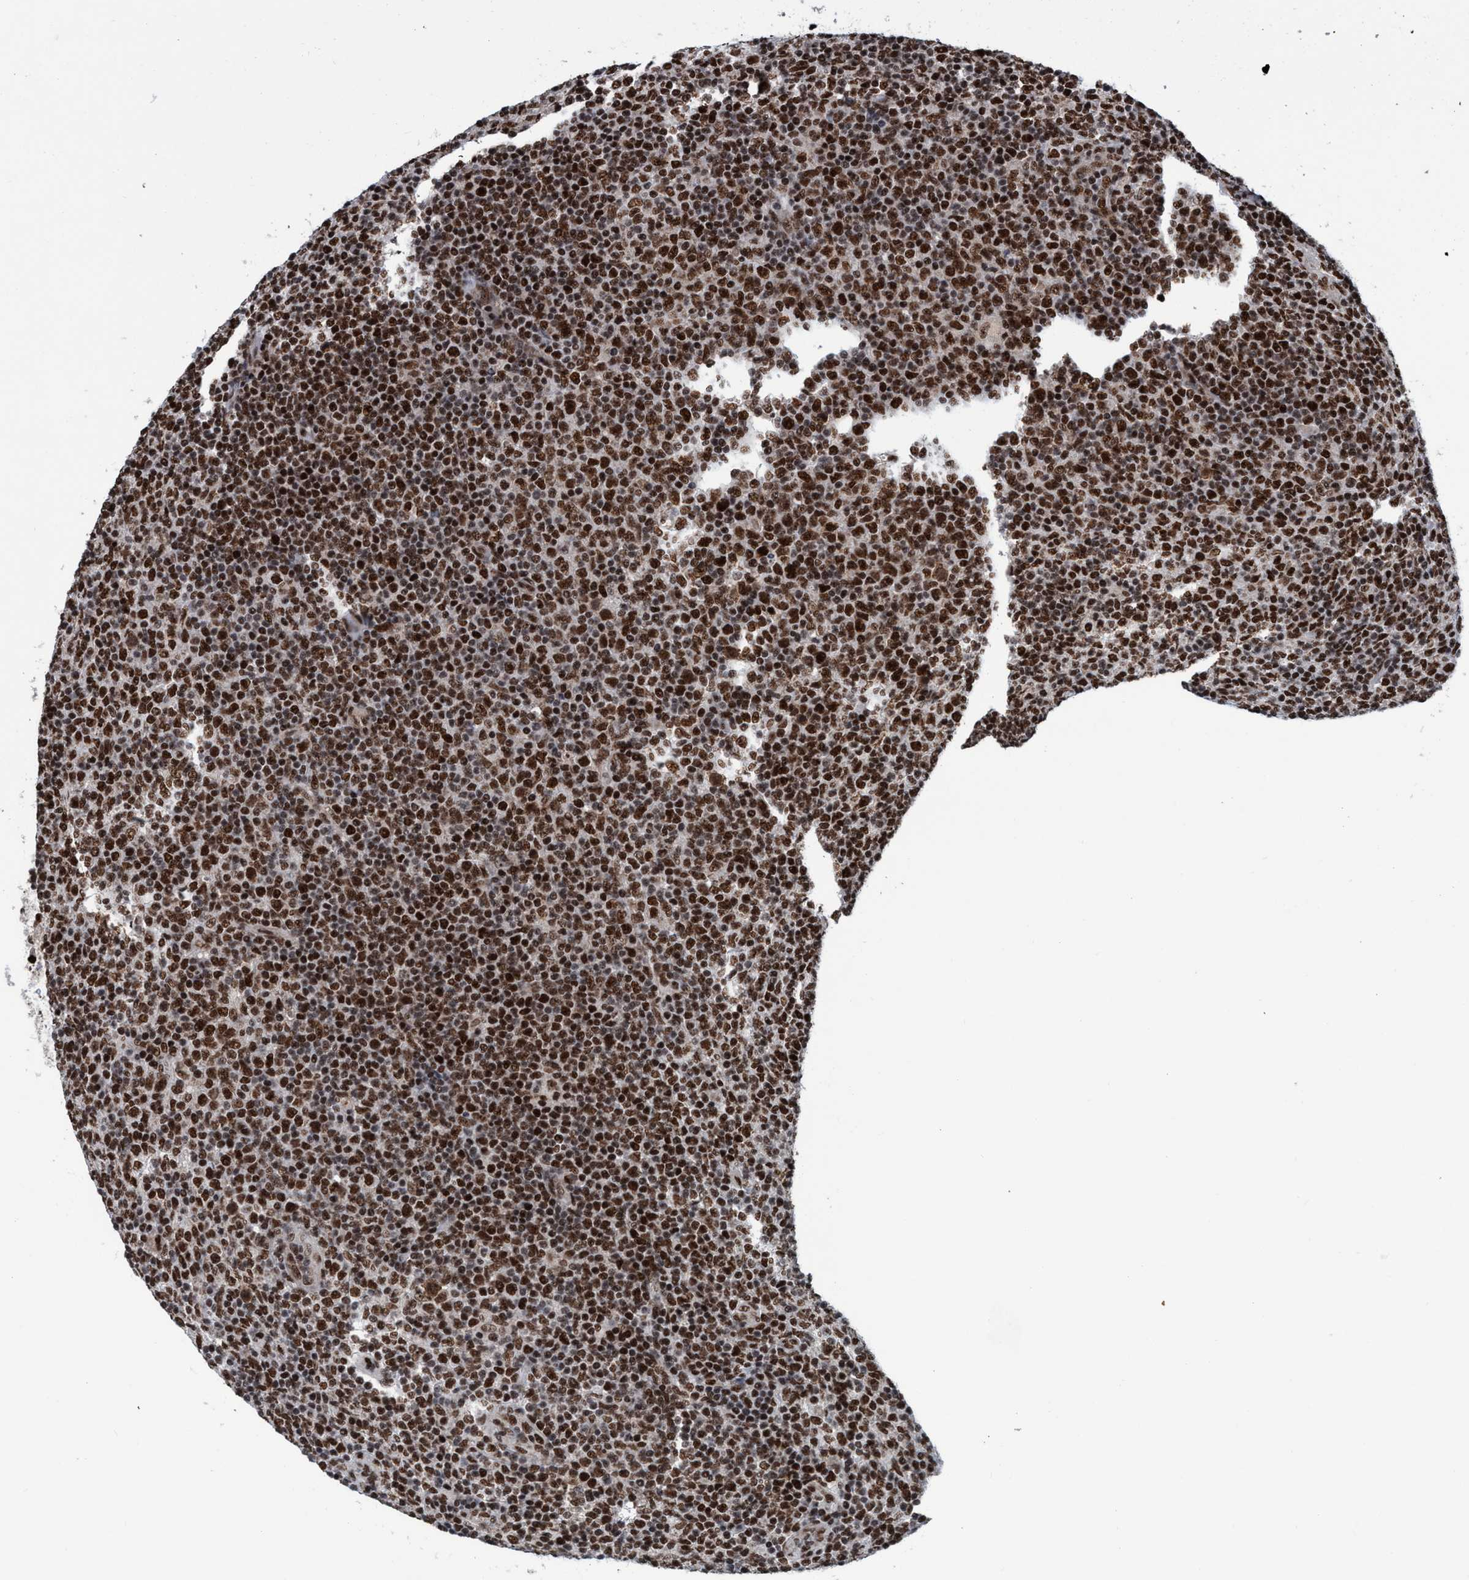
{"staining": {"intensity": "strong", "quantity": ">75%", "location": "nuclear"}, "tissue": "lymphoma", "cell_type": "Tumor cells", "image_type": "cancer", "snomed": [{"axis": "morphology", "description": "Malignant lymphoma, non-Hodgkin's type, Low grade"}, {"axis": "topography", "description": "Lymph node"}], "caption": "This photomicrograph demonstrates immunohistochemistry staining of human lymphoma, with high strong nuclear expression in approximately >75% of tumor cells.", "gene": "TOPBP1", "patient": {"sex": "male", "age": 70}}